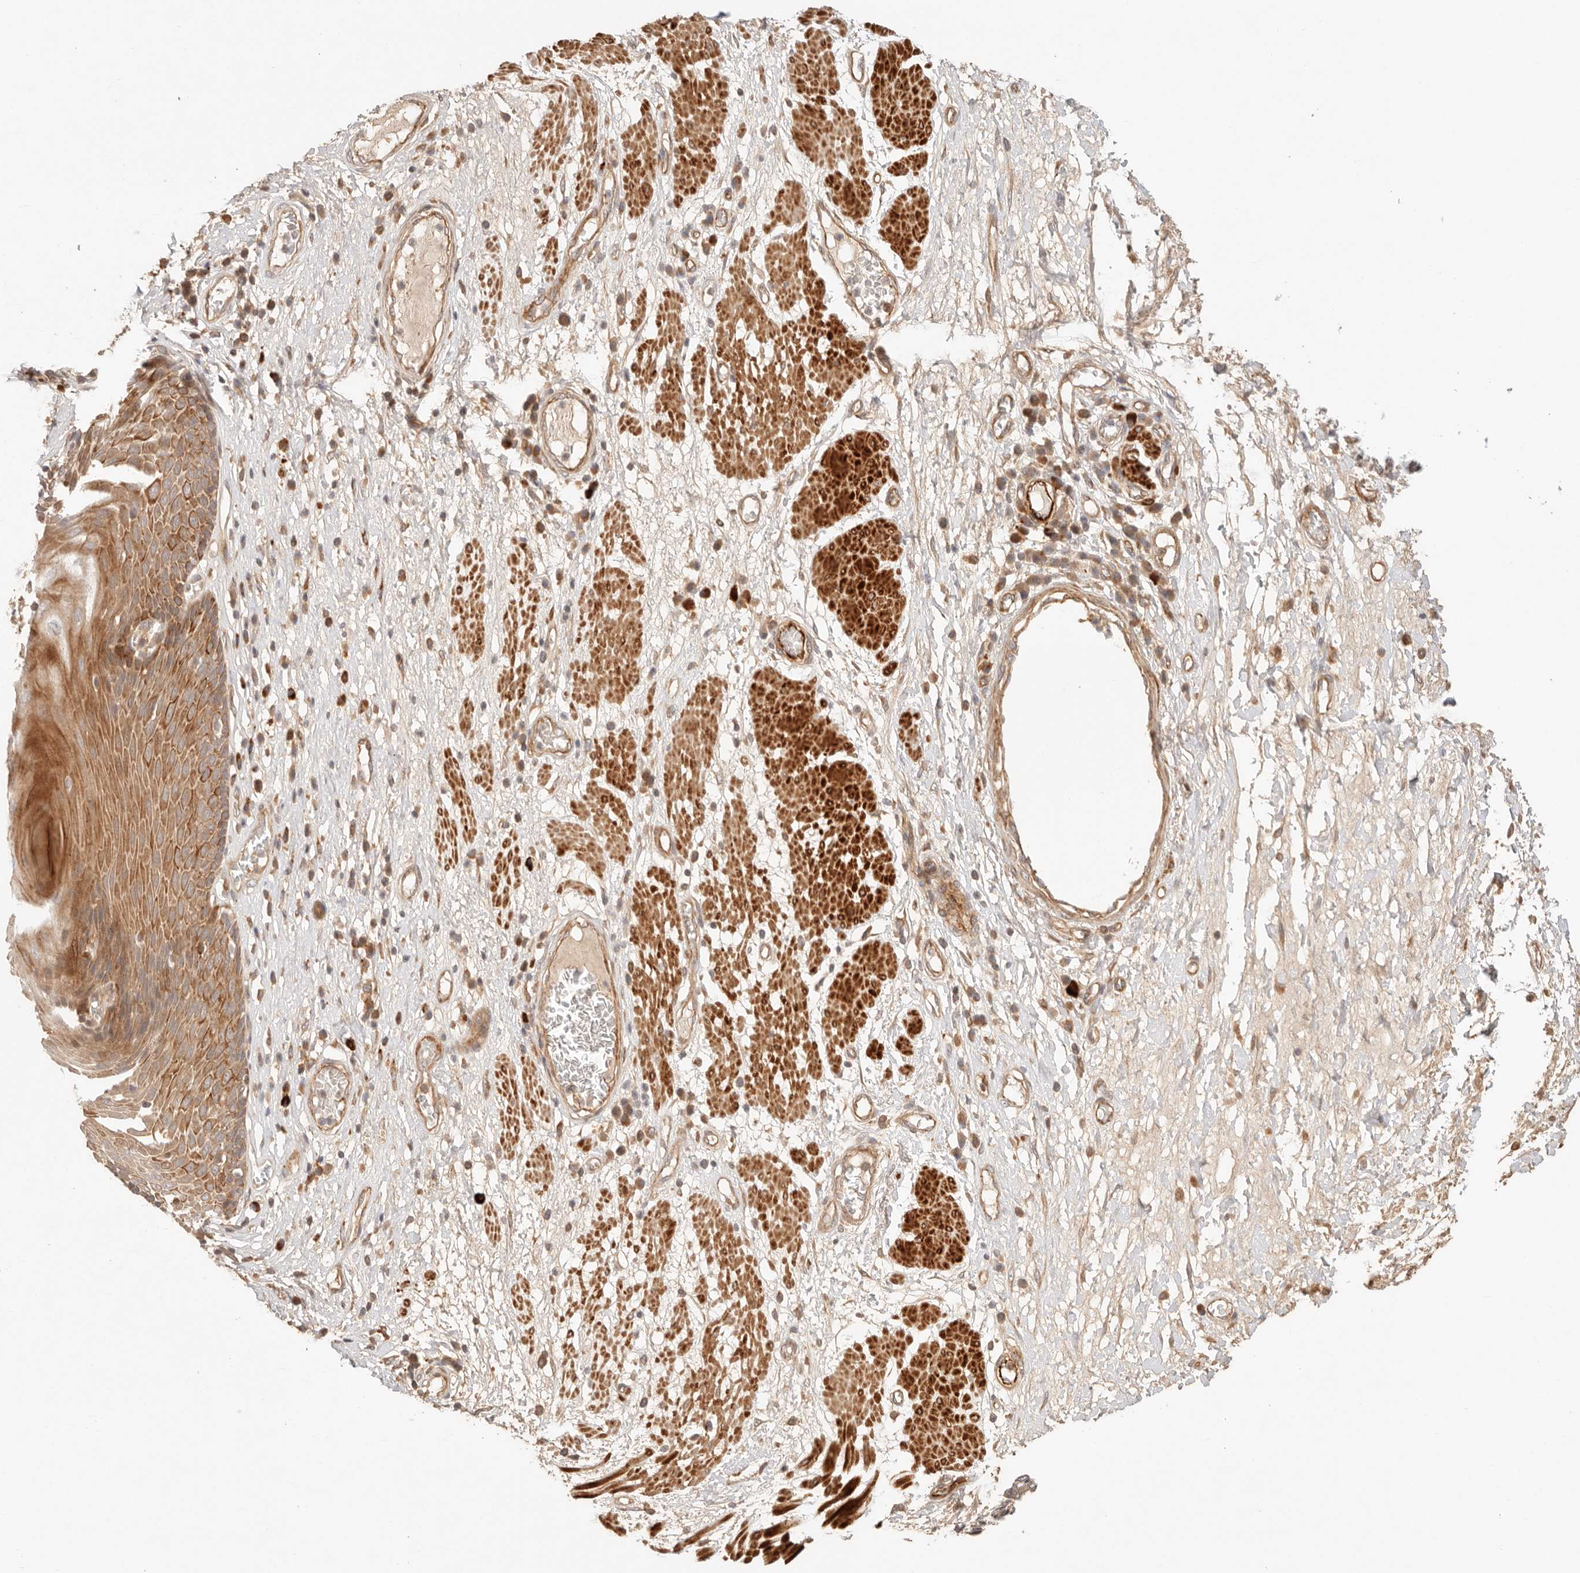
{"staining": {"intensity": "moderate", "quantity": ">75%", "location": "cytoplasmic/membranous"}, "tissue": "esophagus", "cell_type": "Squamous epithelial cells", "image_type": "normal", "snomed": [{"axis": "morphology", "description": "Normal tissue, NOS"}, {"axis": "morphology", "description": "Adenocarcinoma, NOS"}, {"axis": "topography", "description": "Esophagus"}], "caption": "Brown immunohistochemical staining in unremarkable esophagus reveals moderate cytoplasmic/membranous positivity in approximately >75% of squamous epithelial cells.", "gene": "IL1R2", "patient": {"sex": "male", "age": 62}}